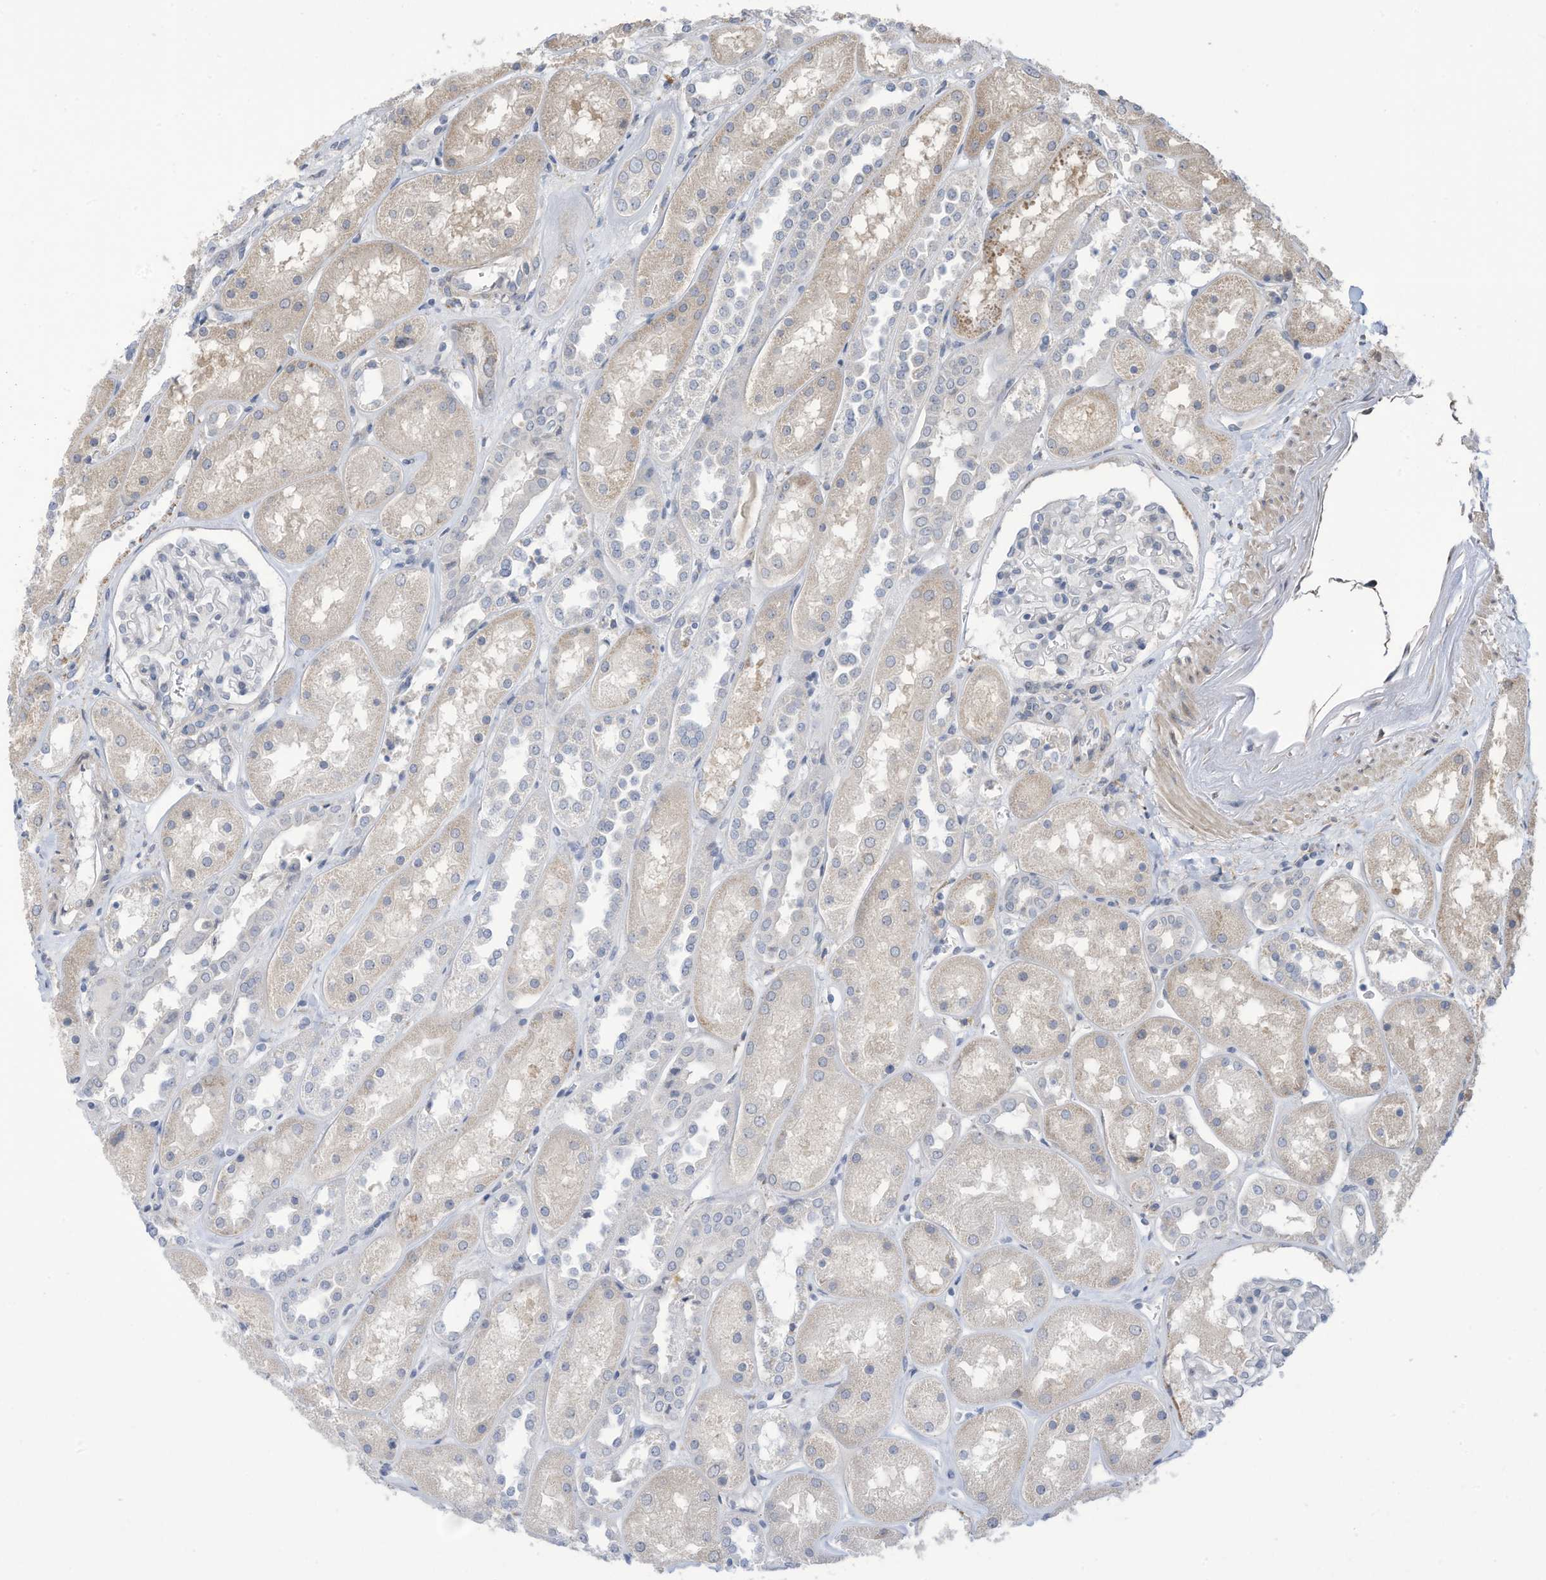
{"staining": {"intensity": "negative", "quantity": "none", "location": "none"}, "tissue": "kidney", "cell_type": "Cells in glomeruli", "image_type": "normal", "snomed": [{"axis": "morphology", "description": "Normal tissue, NOS"}, {"axis": "topography", "description": "Kidney"}], "caption": "IHC micrograph of normal kidney: kidney stained with DAB (3,3'-diaminobenzidine) shows no significant protein expression in cells in glomeruli.", "gene": "ZNF292", "patient": {"sex": "male", "age": 70}}